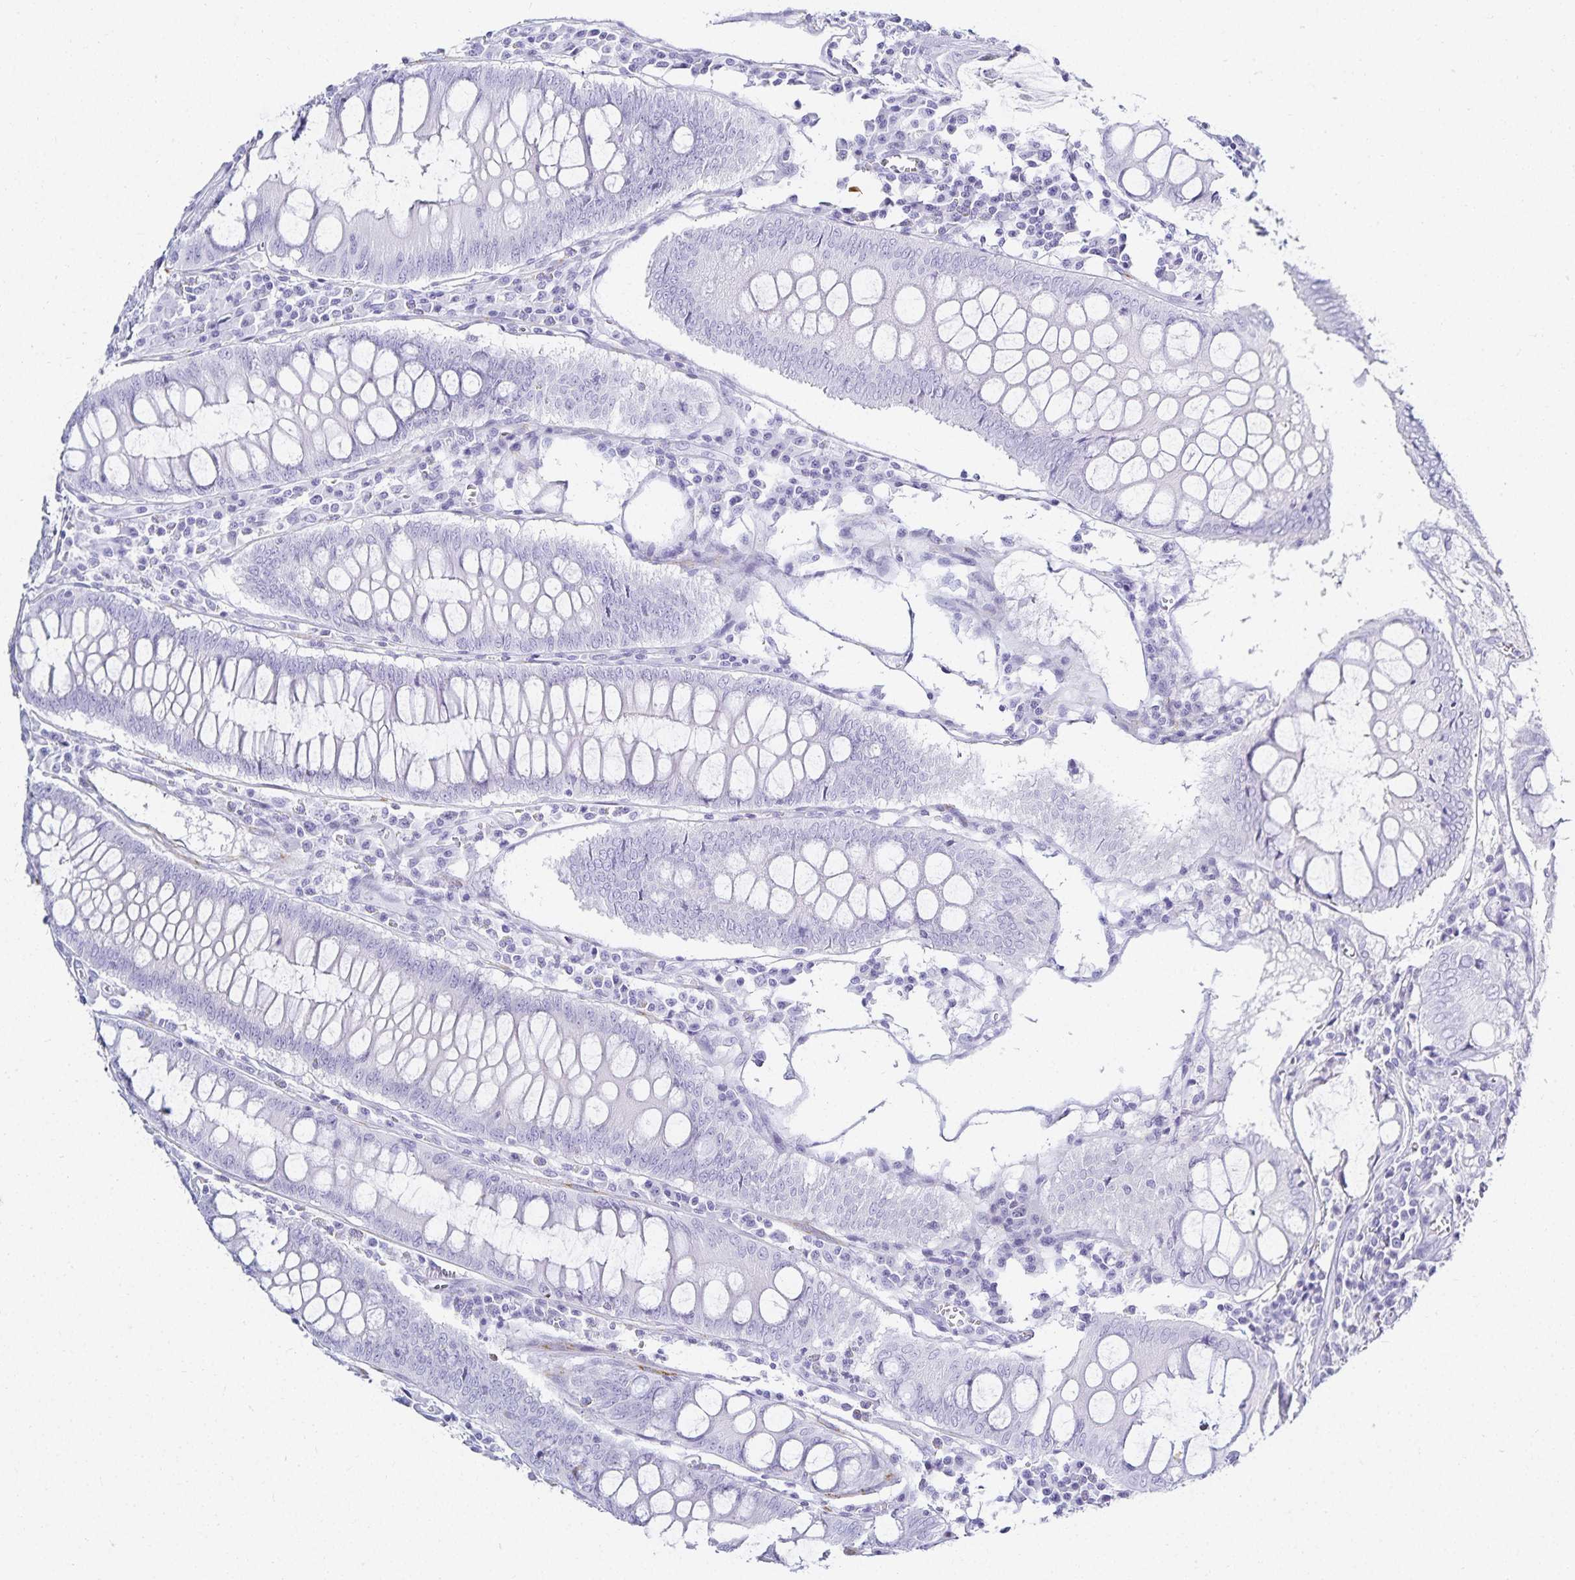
{"staining": {"intensity": "moderate", "quantity": "<25%", "location": "cytoplasmic/membranous"}, "tissue": "colorectal cancer", "cell_type": "Tumor cells", "image_type": "cancer", "snomed": [{"axis": "morphology", "description": "Adenocarcinoma, NOS"}, {"axis": "topography", "description": "Colon"}], "caption": "A high-resolution histopathology image shows immunohistochemistry staining of colorectal cancer (adenocarcinoma), which shows moderate cytoplasmic/membranous positivity in about <25% of tumor cells.", "gene": "GP2", "patient": {"sex": "male", "age": 62}}